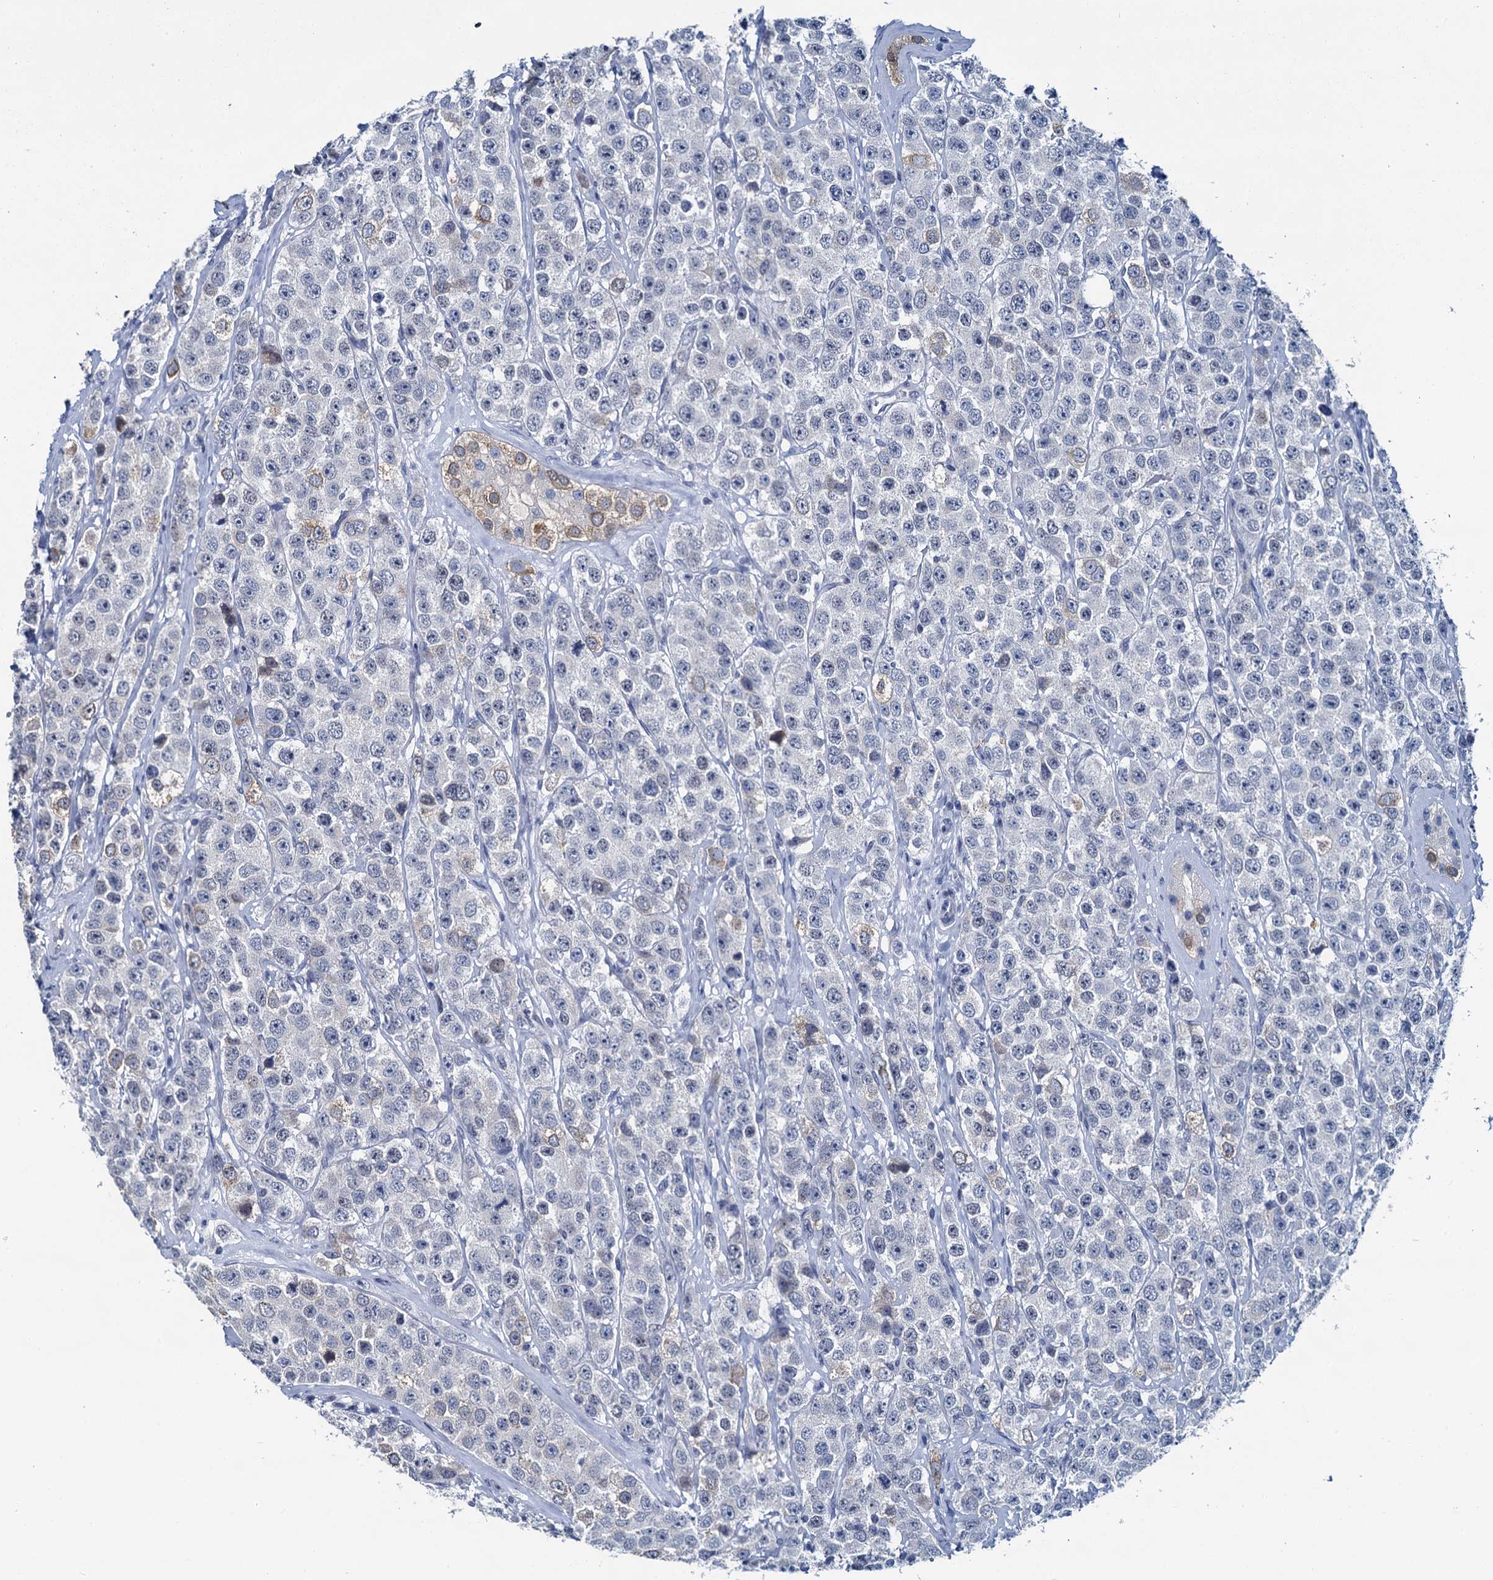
{"staining": {"intensity": "weak", "quantity": "<25%", "location": "cytoplasmic/membranous"}, "tissue": "testis cancer", "cell_type": "Tumor cells", "image_type": "cancer", "snomed": [{"axis": "morphology", "description": "Seminoma, NOS"}, {"axis": "topography", "description": "Testis"}], "caption": "An image of testis cancer stained for a protein reveals no brown staining in tumor cells.", "gene": "MIOX", "patient": {"sex": "male", "age": 28}}